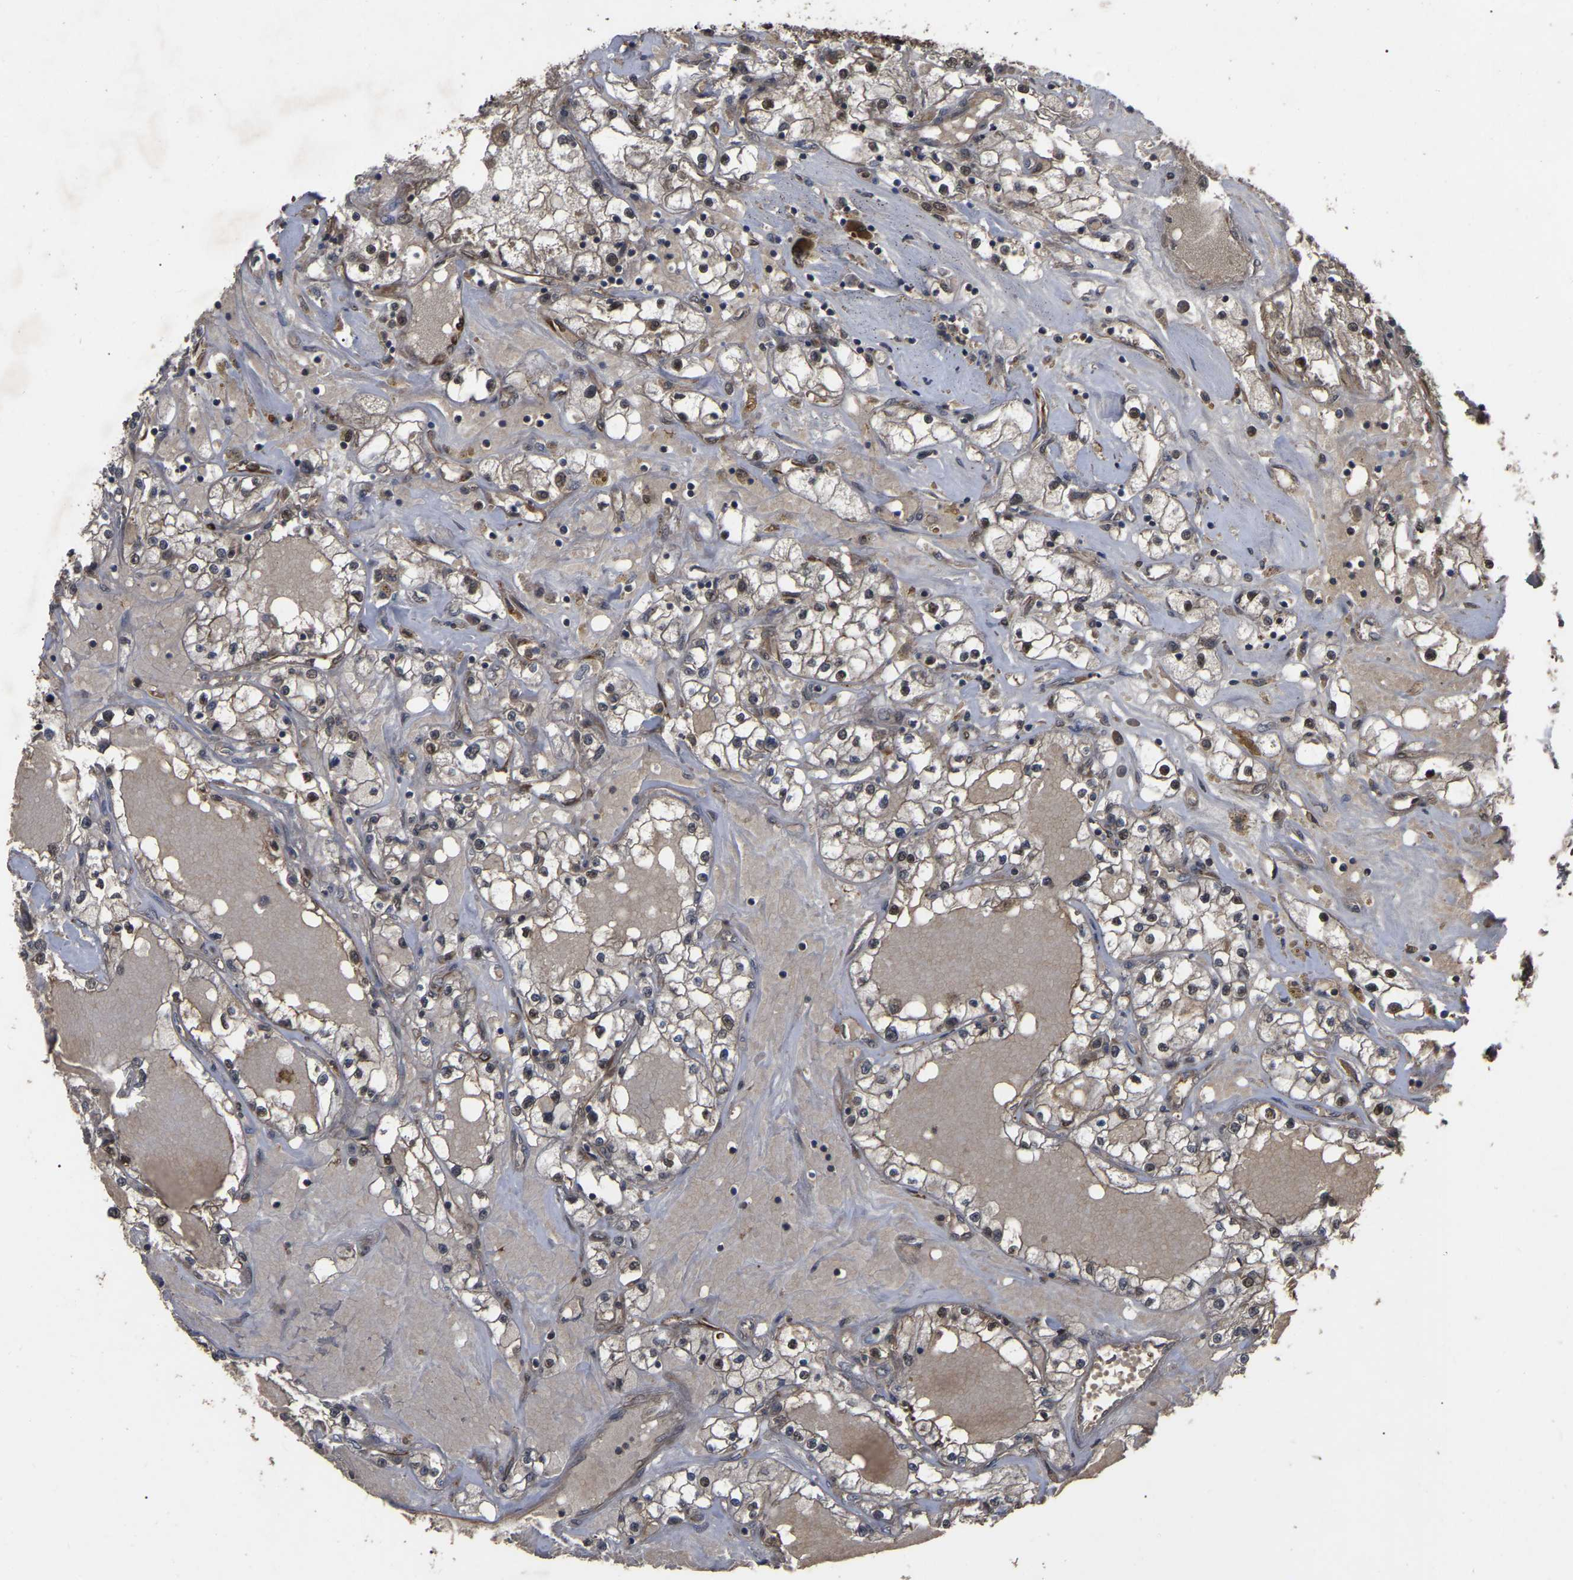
{"staining": {"intensity": "weak", "quantity": ">75%", "location": "cytoplasmic/membranous,nuclear"}, "tissue": "renal cancer", "cell_type": "Tumor cells", "image_type": "cancer", "snomed": [{"axis": "morphology", "description": "Adenocarcinoma, NOS"}, {"axis": "topography", "description": "Kidney"}], "caption": "This is an image of IHC staining of renal cancer, which shows weak expression in the cytoplasmic/membranous and nuclear of tumor cells.", "gene": "FAM161B", "patient": {"sex": "male", "age": 56}}